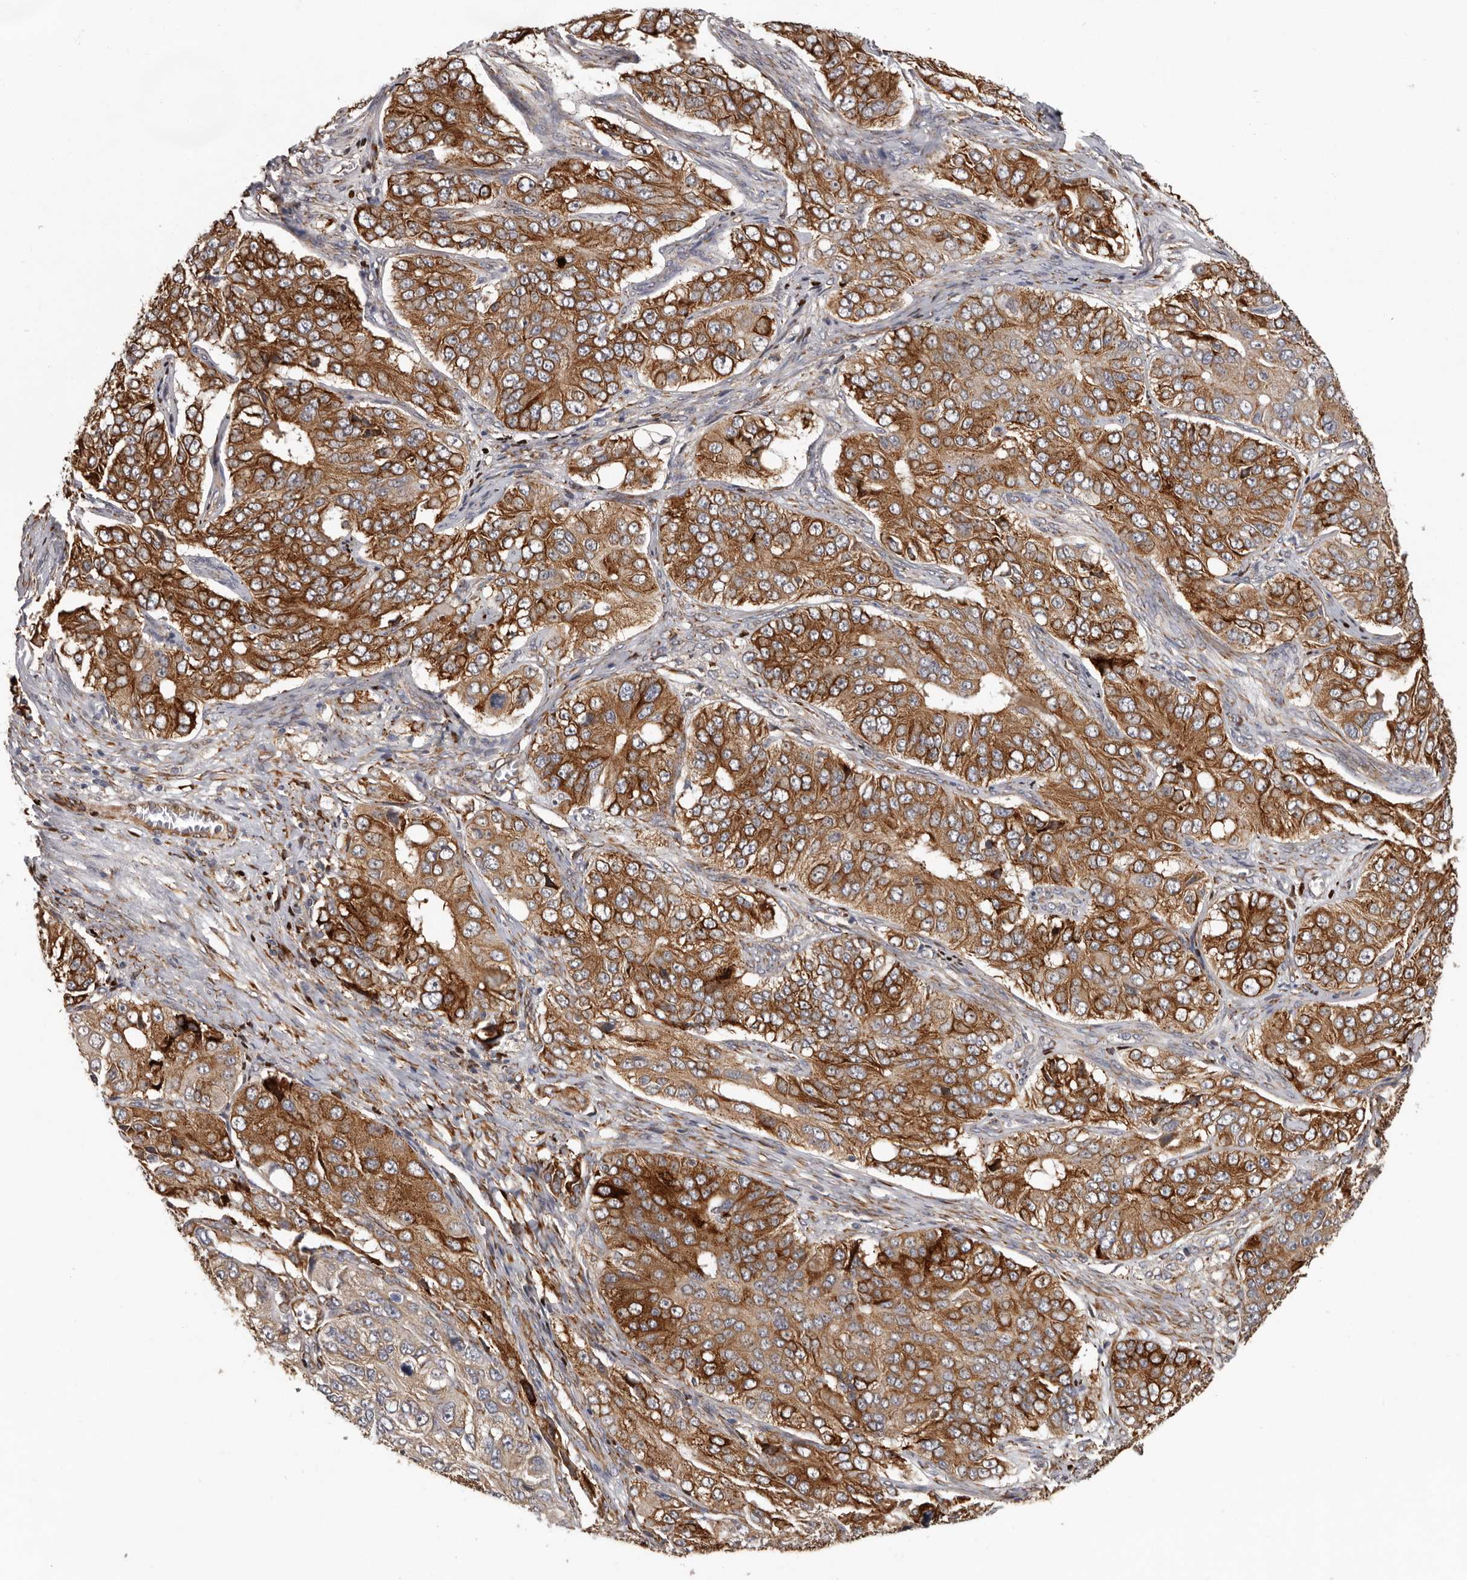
{"staining": {"intensity": "strong", "quantity": ">75%", "location": "cytoplasmic/membranous"}, "tissue": "ovarian cancer", "cell_type": "Tumor cells", "image_type": "cancer", "snomed": [{"axis": "morphology", "description": "Carcinoma, endometroid"}, {"axis": "topography", "description": "Ovary"}], "caption": "Endometroid carcinoma (ovarian) tissue displays strong cytoplasmic/membranous positivity in about >75% of tumor cells, visualized by immunohistochemistry. The staining is performed using DAB (3,3'-diaminobenzidine) brown chromogen to label protein expression. The nuclei are counter-stained blue using hematoxylin.", "gene": "MTF1", "patient": {"sex": "female", "age": 51}}